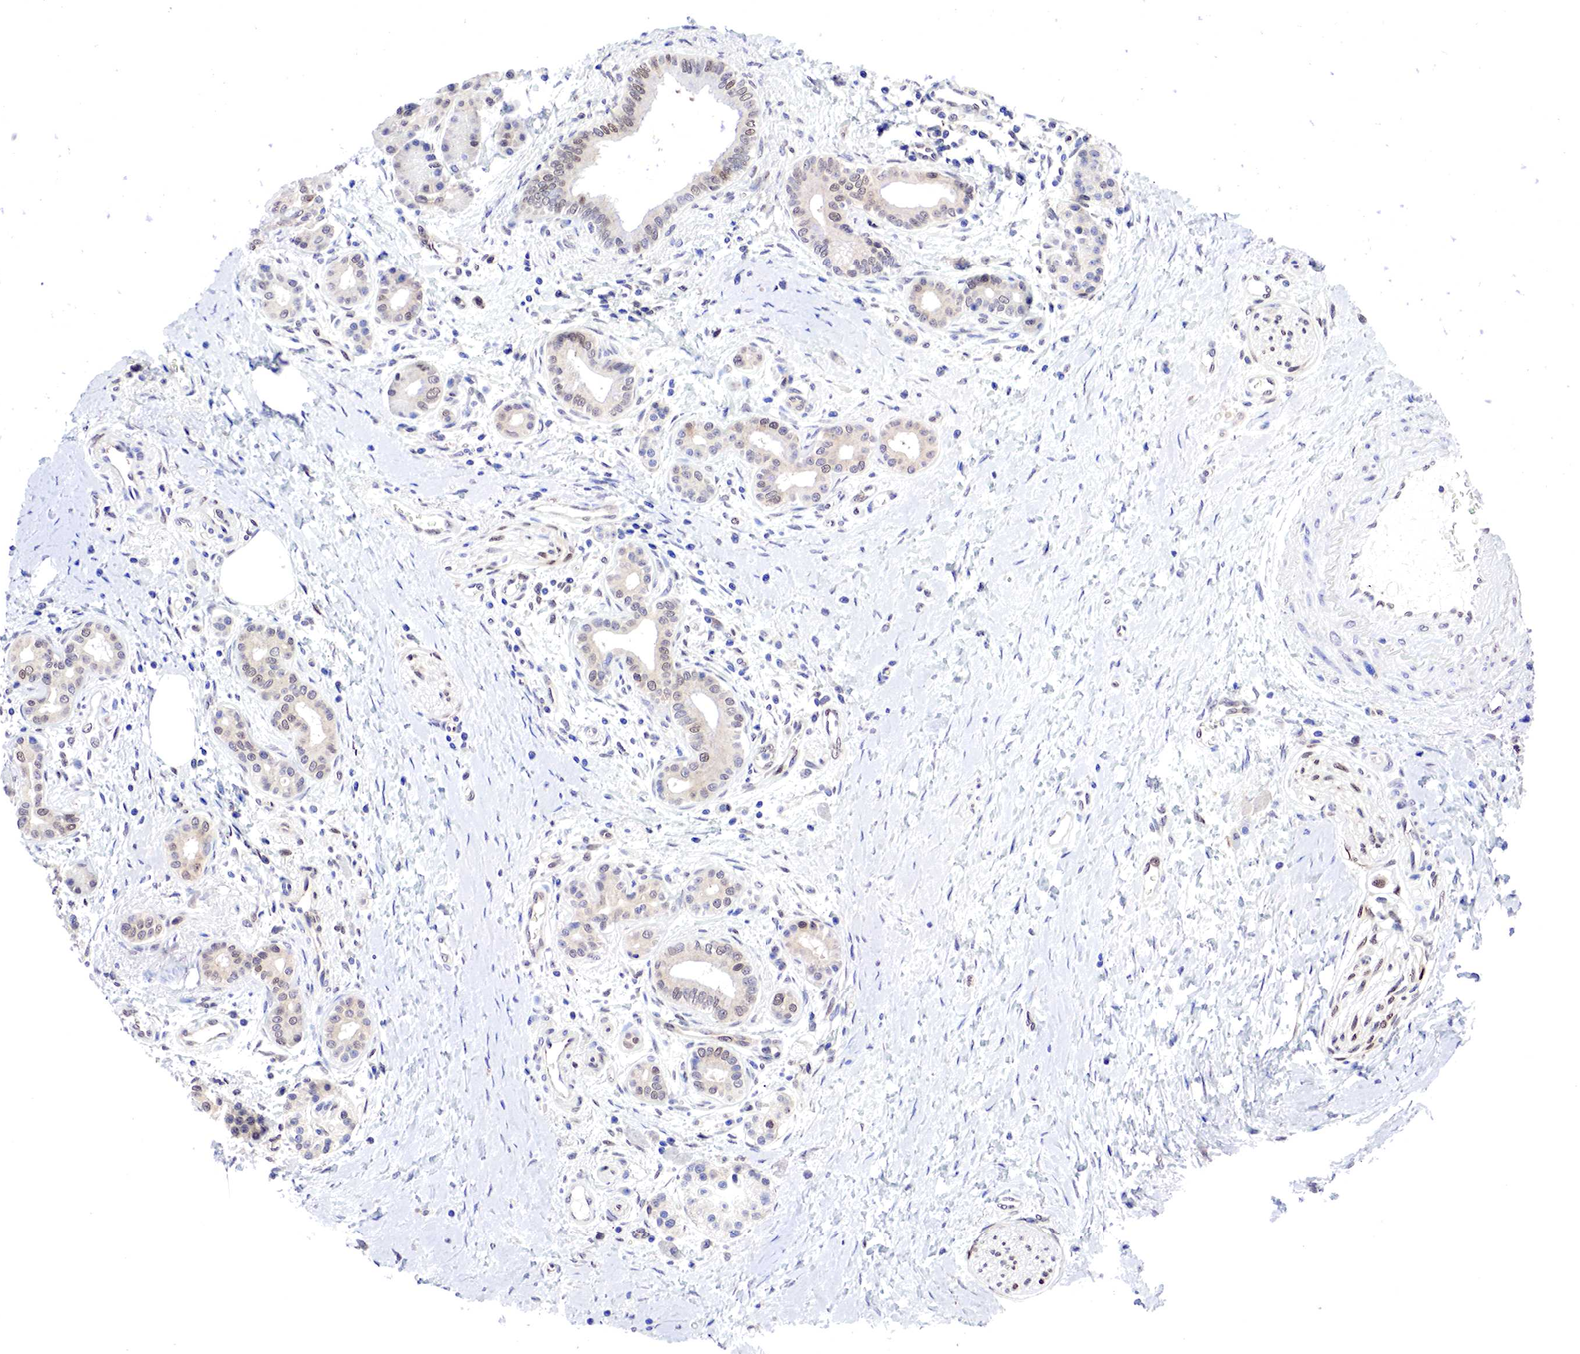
{"staining": {"intensity": "weak", "quantity": "25%-75%", "location": "cytoplasmic/membranous,nuclear"}, "tissue": "pancreatic cancer", "cell_type": "Tumor cells", "image_type": "cancer", "snomed": [{"axis": "morphology", "description": "Adenocarcinoma, NOS"}, {"axis": "topography", "description": "Pancreas"}], "caption": "Adenocarcinoma (pancreatic) tissue exhibits weak cytoplasmic/membranous and nuclear staining in approximately 25%-75% of tumor cells, visualized by immunohistochemistry. Nuclei are stained in blue.", "gene": "PABIR2", "patient": {"sex": "female", "age": 66}}